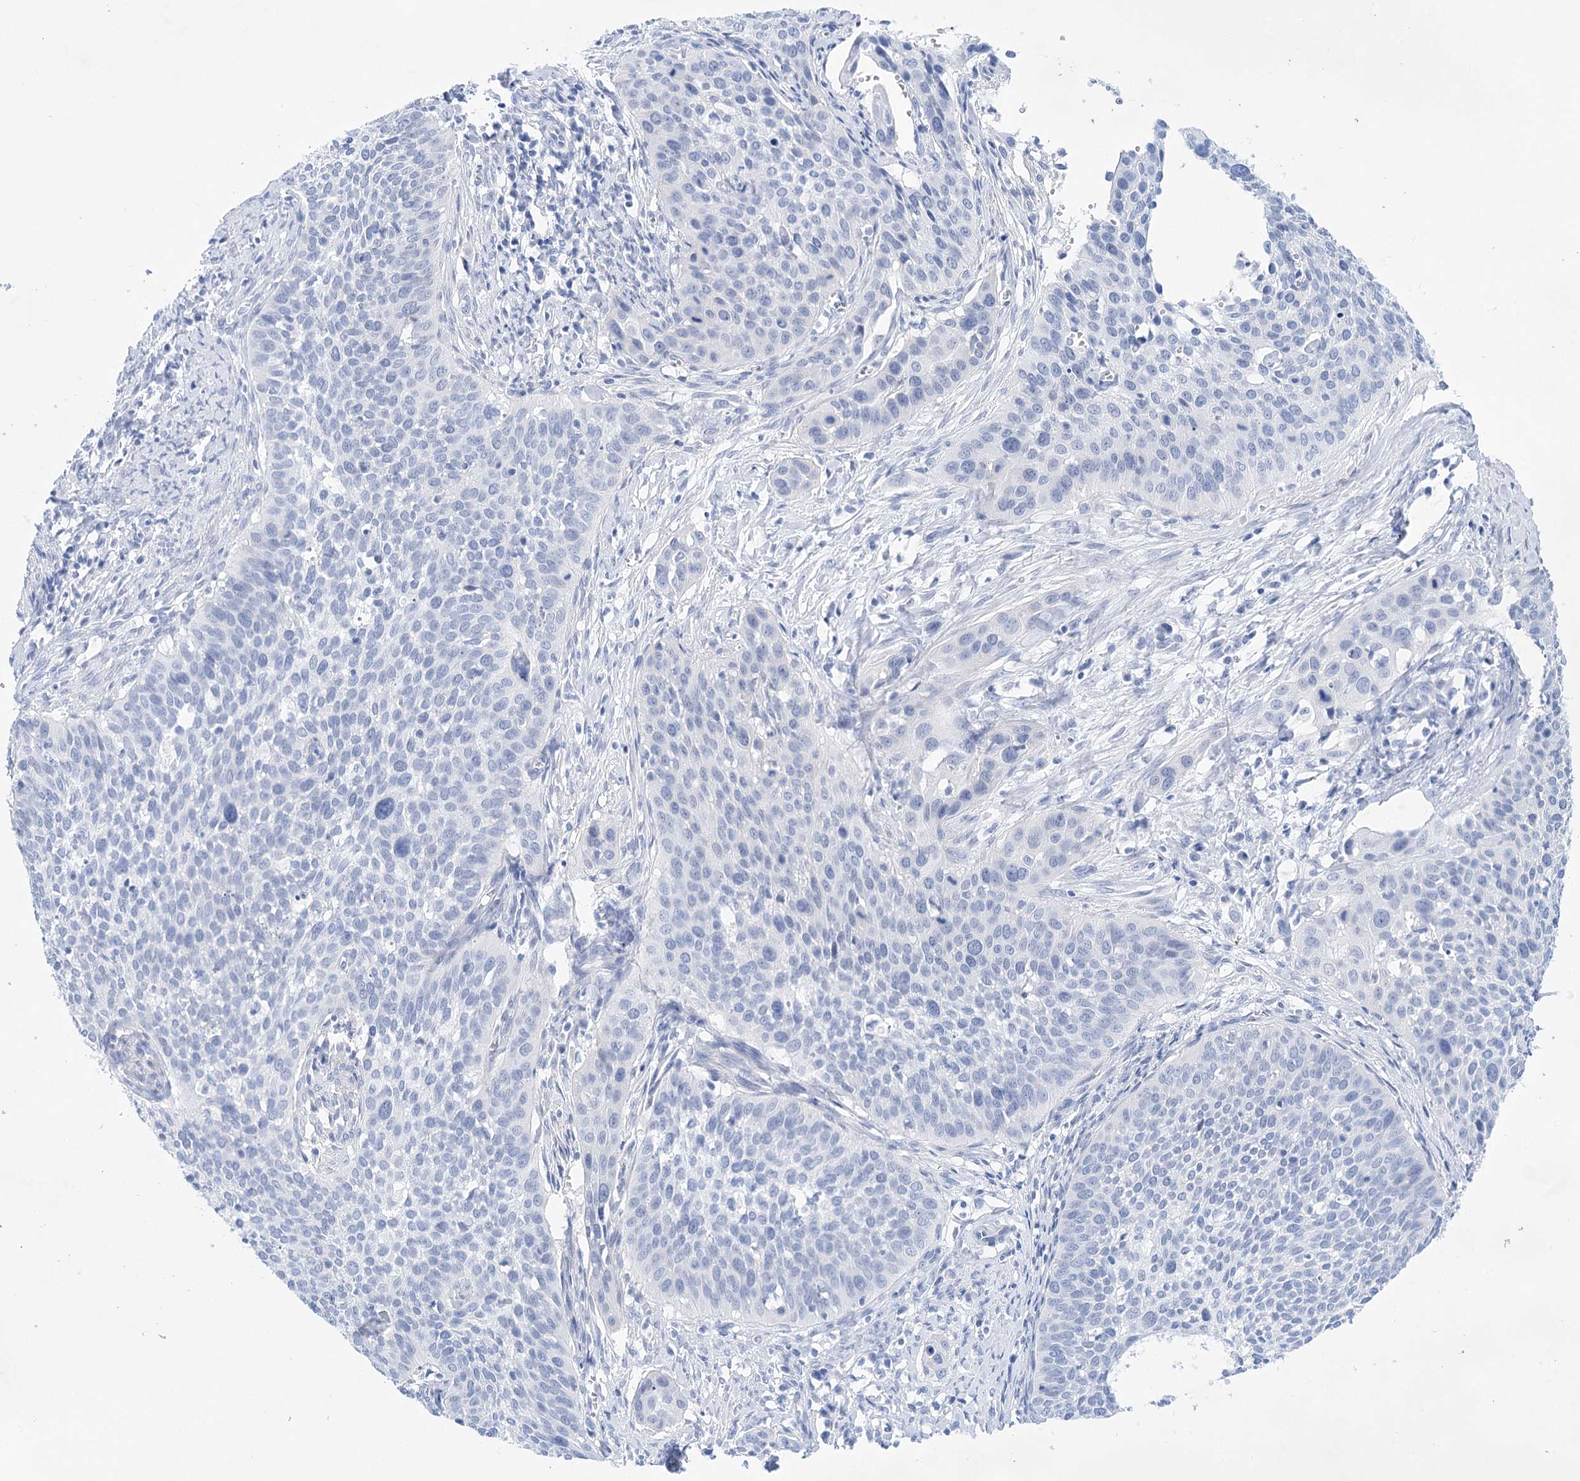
{"staining": {"intensity": "negative", "quantity": "none", "location": "none"}, "tissue": "cervical cancer", "cell_type": "Tumor cells", "image_type": "cancer", "snomed": [{"axis": "morphology", "description": "Squamous cell carcinoma, NOS"}, {"axis": "topography", "description": "Cervix"}], "caption": "Immunohistochemistry (IHC) photomicrograph of cervical cancer (squamous cell carcinoma) stained for a protein (brown), which demonstrates no positivity in tumor cells.", "gene": "LALBA", "patient": {"sex": "female", "age": 34}}